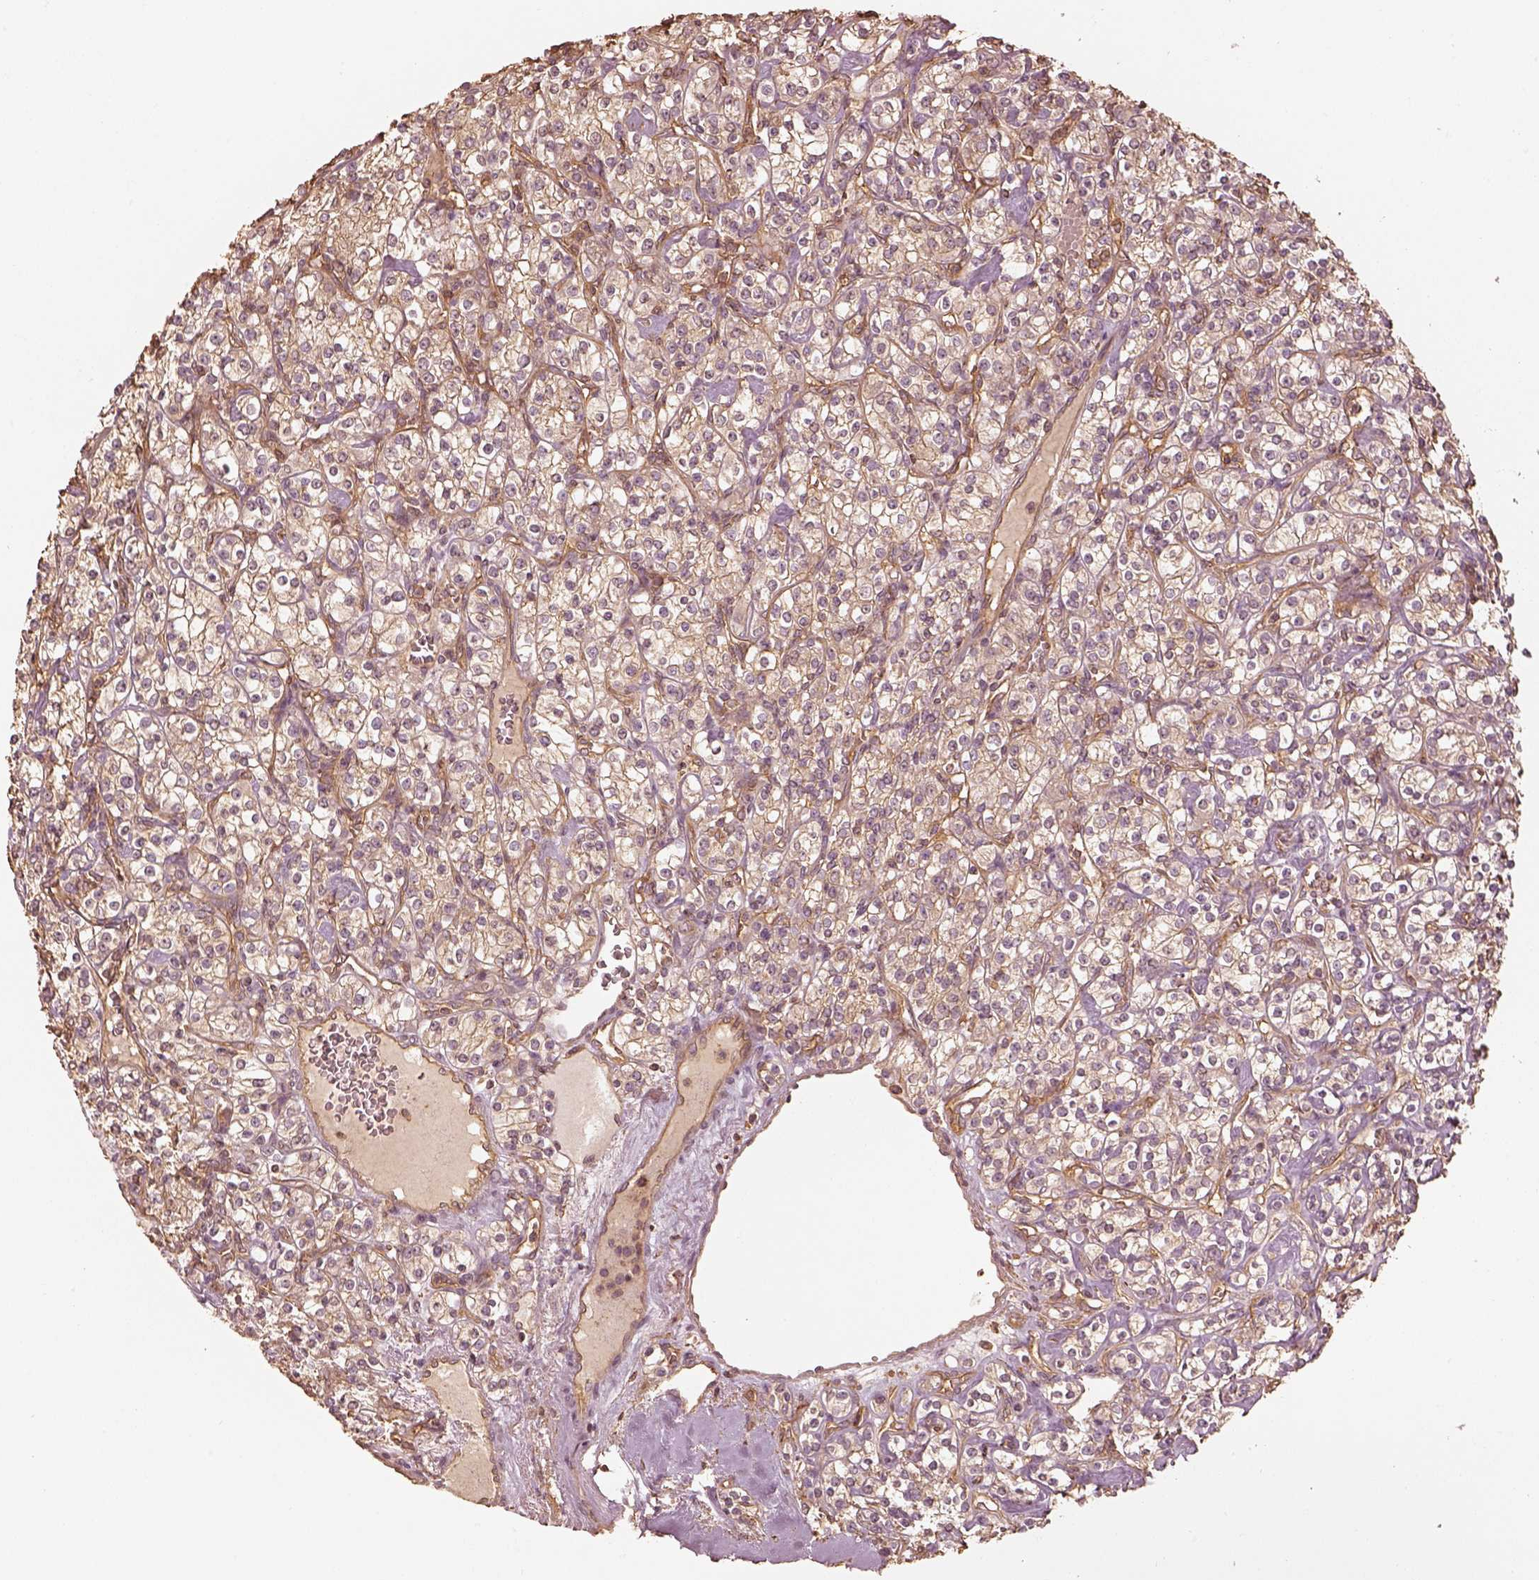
{"staining": {"intensity": "moderate", "quantity": ">75%", "location": "cytoplasmic/membranous"}, "tissue": "renal cancer", "cell_type": "Tumor cells", "image_type": "cancer", "snomed": [{"axis": "morphology", "description": "Adenocarcinoma, NOS"}, {"axis": "topography", "description": "Kidney"}], "caption": "Renal adenocarcinoma stained with a brown dye exhibits moderate cytoplasmic/membranous positive positivity in approximately >75% of tumor cells.", "gene": "WDR7", "patient": {"sex": "male", "age": 77}}